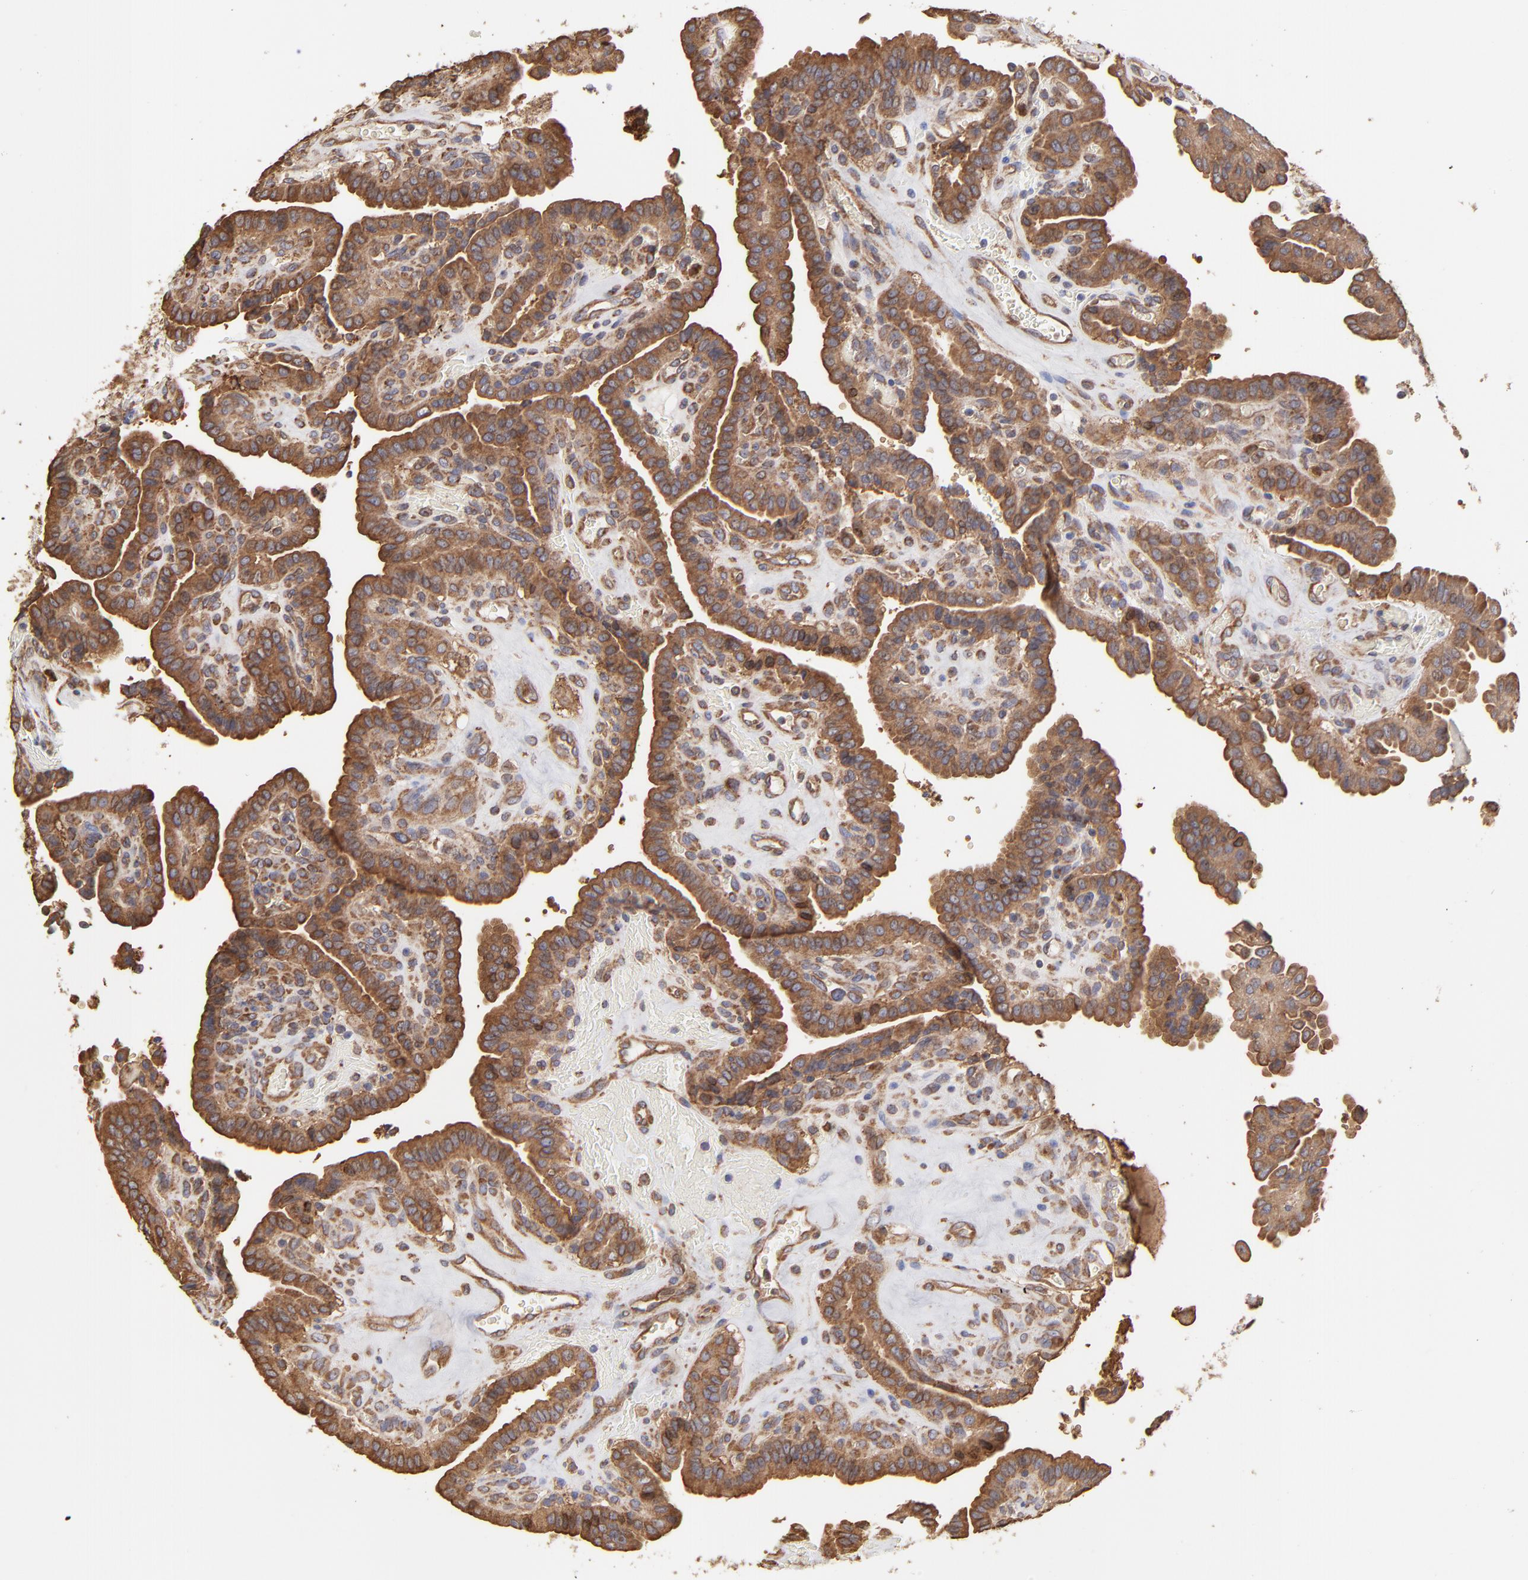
{"staining": {"intensity": "strong", "quantity": ">75%", "location": "cytoplasmic/membranous"}, "tissue": "thyroid cancer", "cell_type": "Tumor cells", "image_type": "cancer", "snomed": [{"axis": "morphology", "description": "Papillary adenocarcinoma, NOS"}, {"axis": "topography", "description": "Thyroid gland"}], "caption": "A brown stain labels strong cytoplasmic/membranous expression of a protein in papillary adenocarcinoma (thyroid) tumor cells.", "gene": "PFKM", "patient": {"sex": "male", "age": 87}}